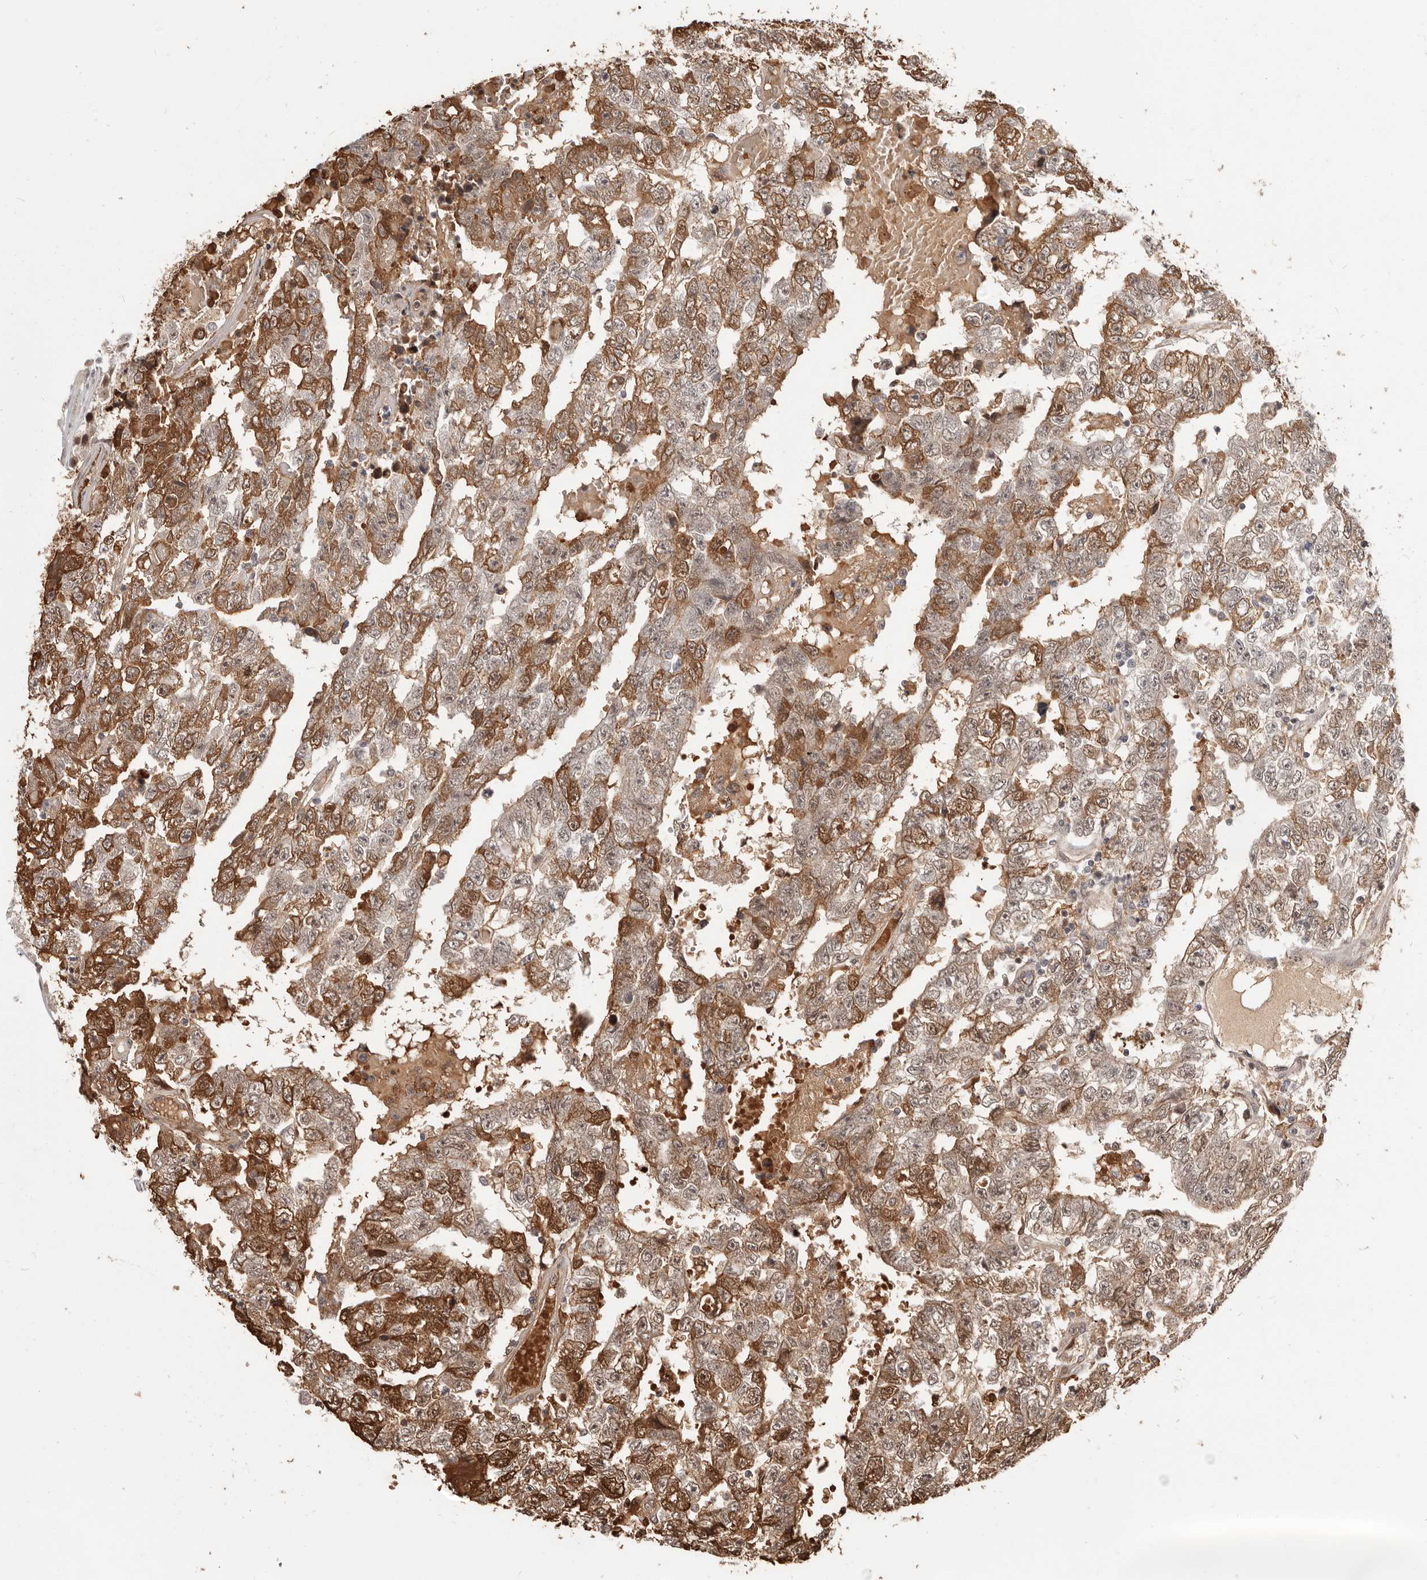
{"staining": {"intensity": "moderate", "quantity": ">75%", "location": "cytoplasmic/membranous"}, "tissue": "testis cancer", "cell_type": "Tumor cells", "image_type": "cancer", "snomed": [{"axis": "morphology", "description": "Carcinoma, Embryonal, NOS"}, {"axis": "topography", "description": "Testis"}], "caption": "Testis embryonal carcinoma tissue displays moderate cytoplasmic/membranous positivity in about >75% of tumor cells", "gene": "NCOA3", "patient": {"sex": "male", "age": 25}}